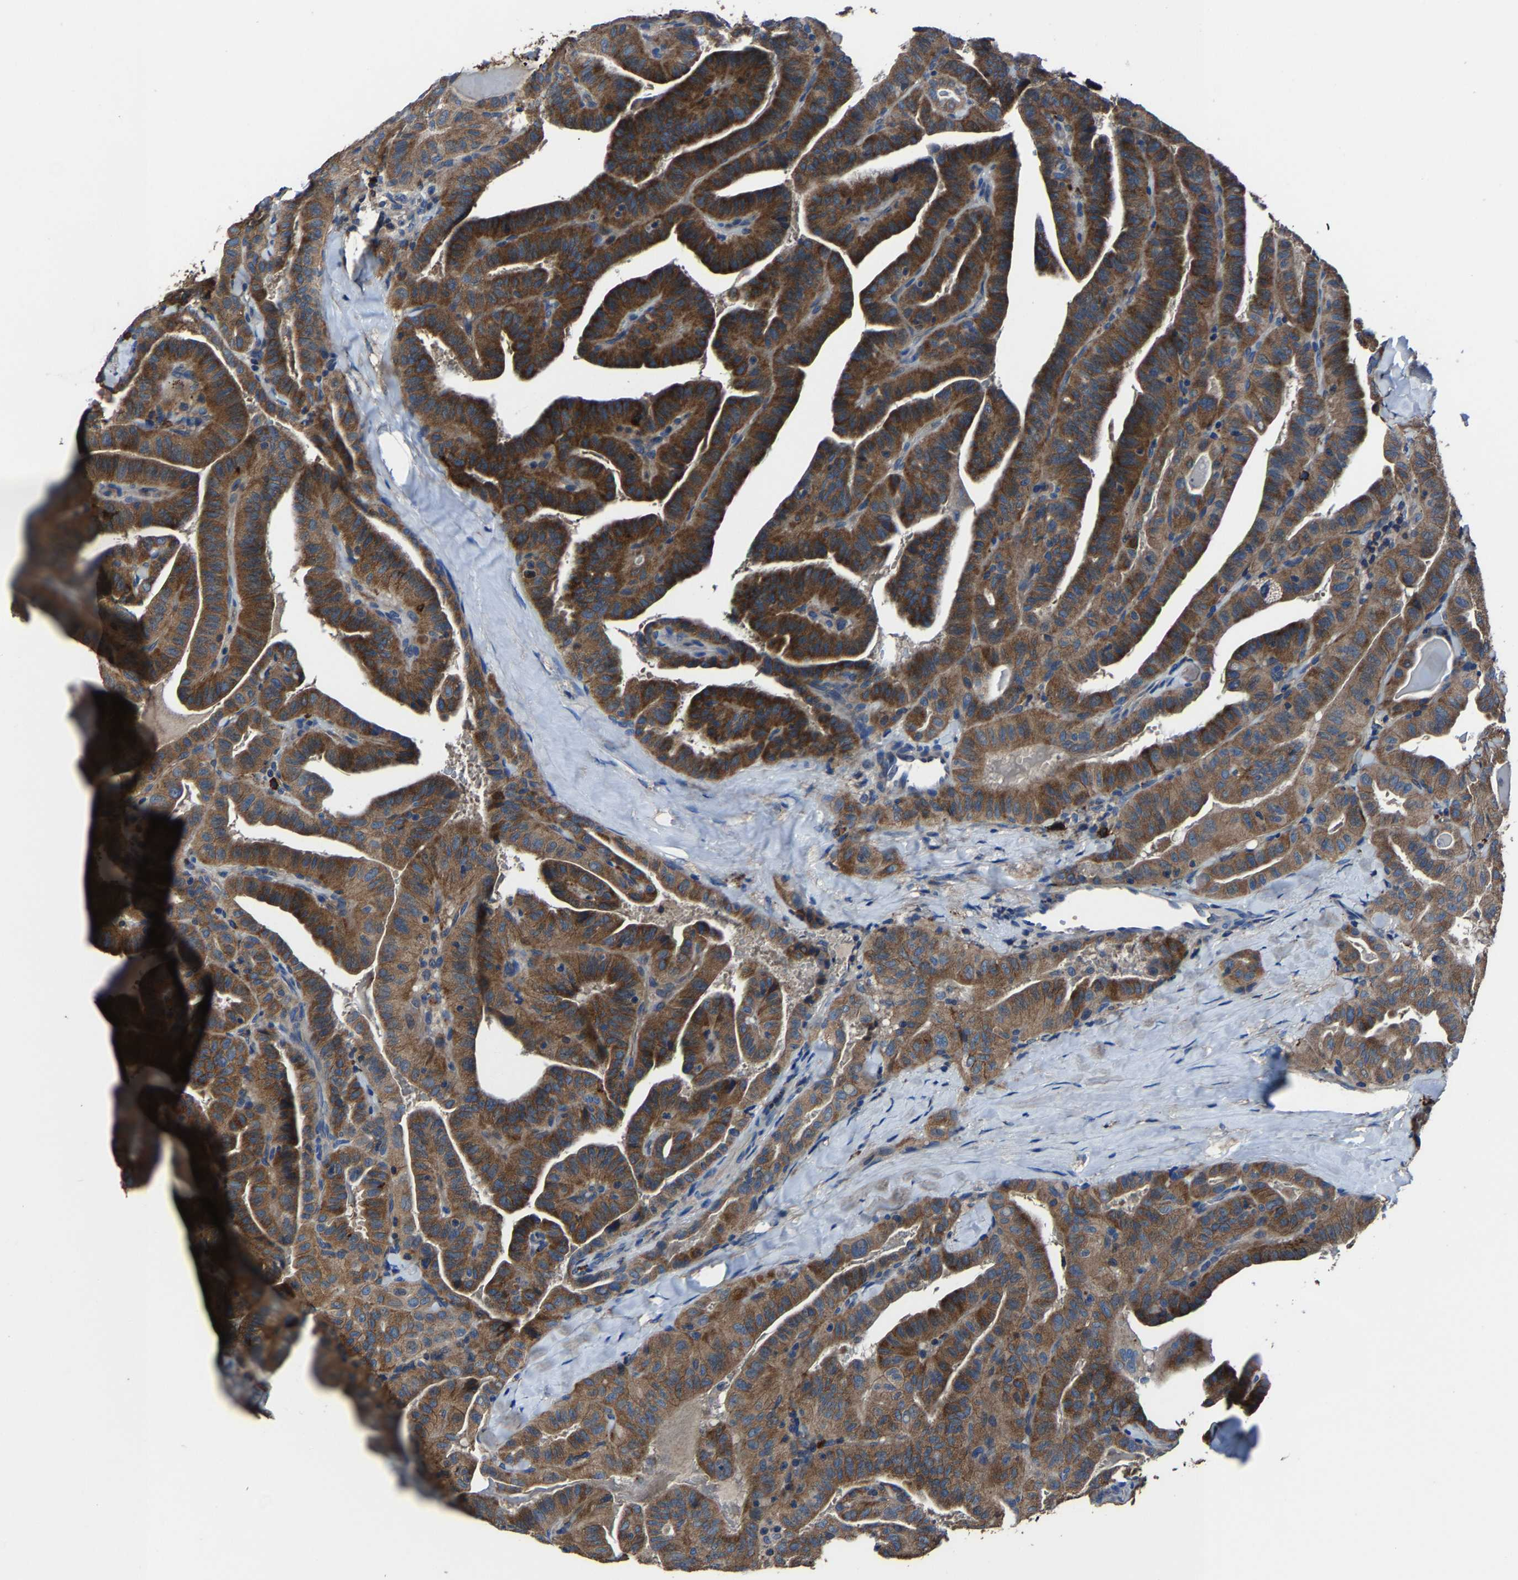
{"staining": {"intensity": "strong", "quantity": ">75%", "location": "cytoplasmic/membranous"}, "tissue": "thyroid cancer", "cell_type": "Tumor cells", "image_type": "cancer", "snomed": [{"axis": "morphology", "description": "Papillary adenocarcinoma, NOS"}, {"axis": "topography", "description": "Thyroid gland"}], "caption": "Papillary adenocarcinoma (thyroid) stained with a brown dye demonstrates strong cytoplasmic/membranous positive positivity in about >75% of tumor cells.", "gene": "KIAA1958", "patient": {"sex": "male", "age": 77}}